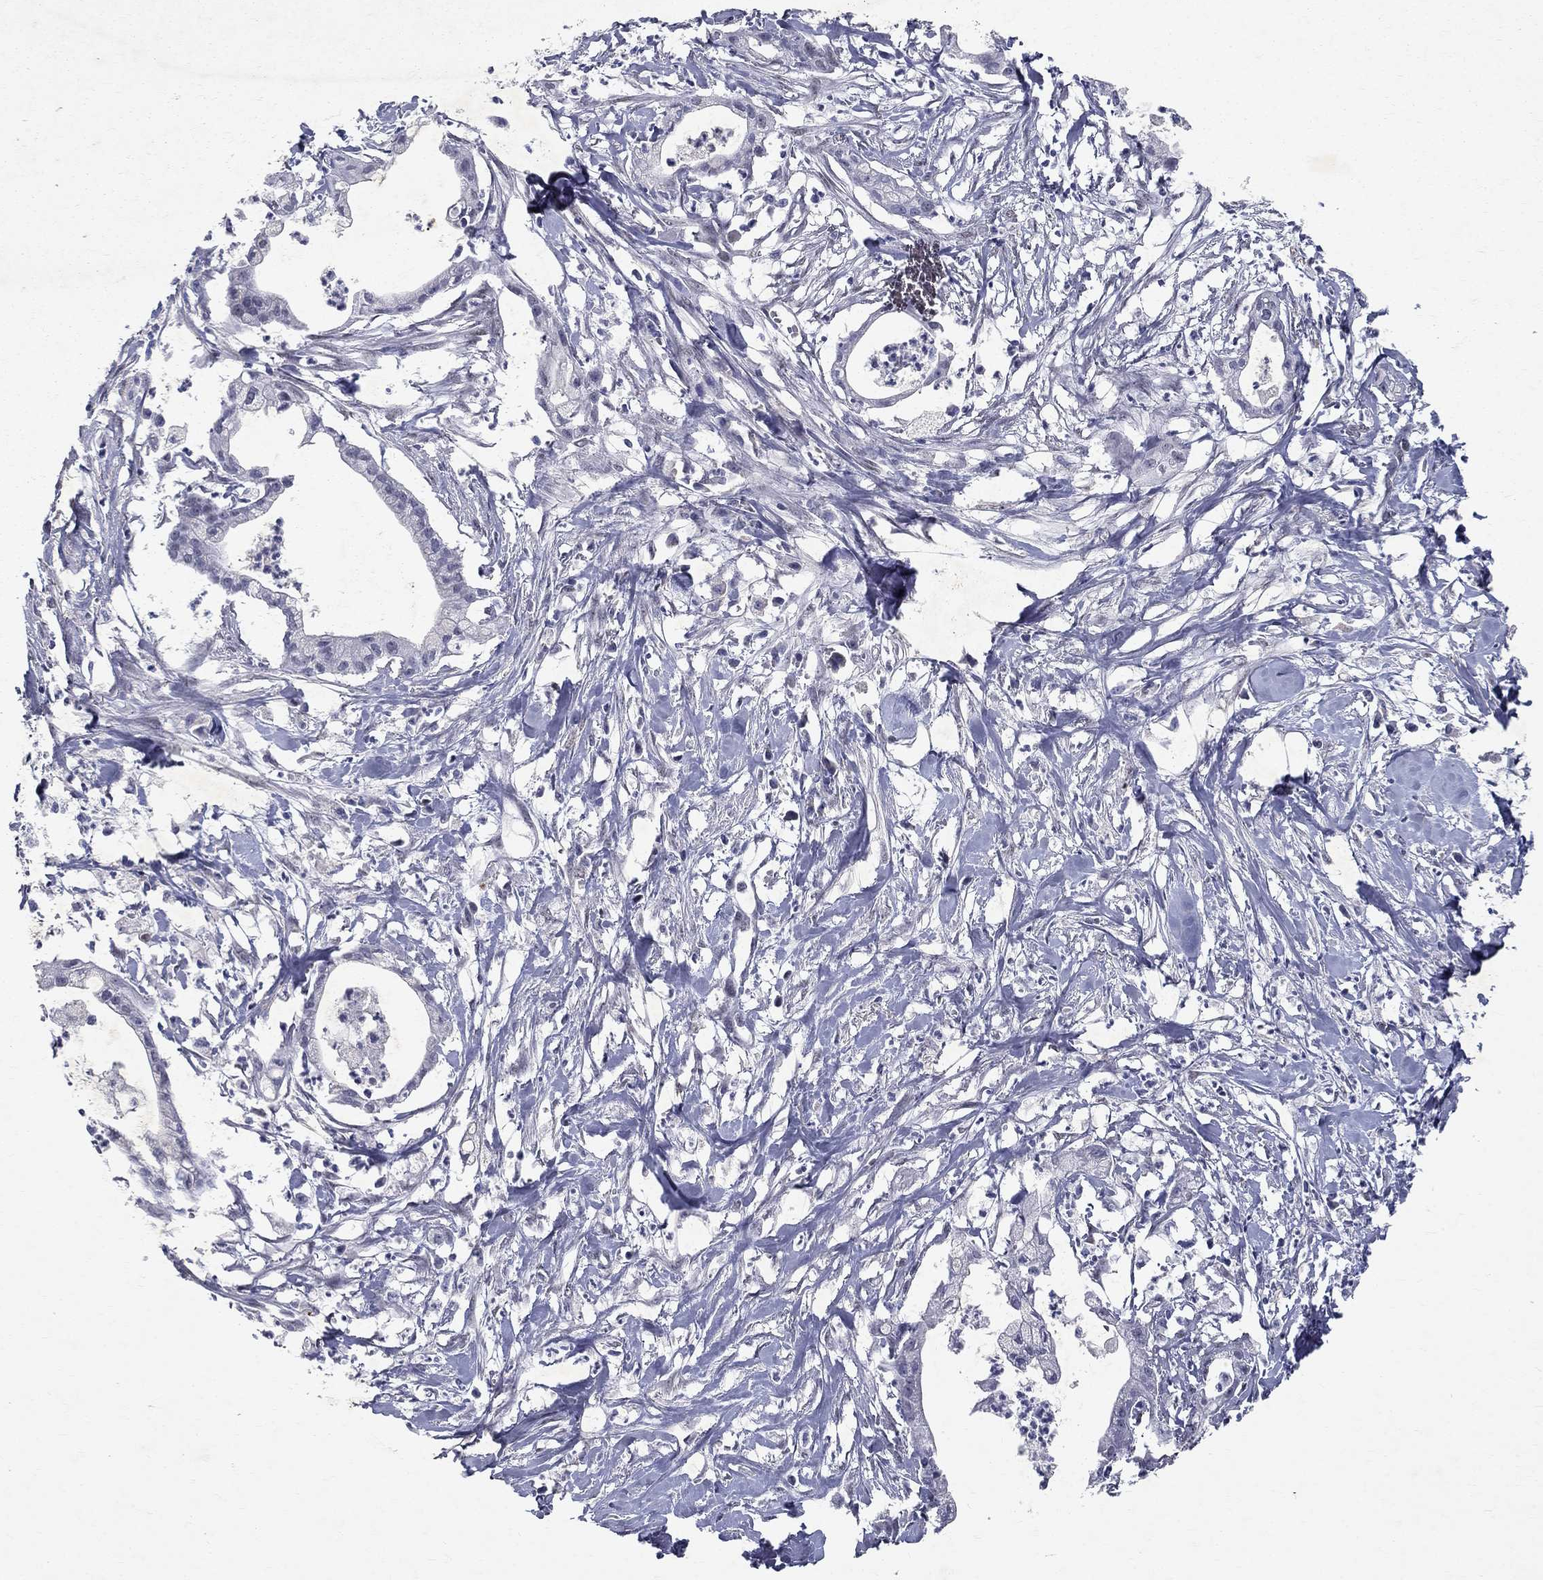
{"staining": {"intensity": "negative", "quantity": "none", "location": "none"}, "tissue": "pancreatic cancer", "cell_type": "Tumor cells", "image_type": "cancer", "snomed": [{"axis": "morphology", "description": "Normal tissue, NOS"}, {"axis": "morphology", "description": "Adenocarcinoma, NOS"}, {"axis": "topography", "description": "Pancreas"}], "caption": "This is an IHC histopathology image of human pancreatic adenocarcinoma. There is no positivity in tumor cells.", "gene": "RBFOX1", "patient": {"sex": "female", "age": 58}}